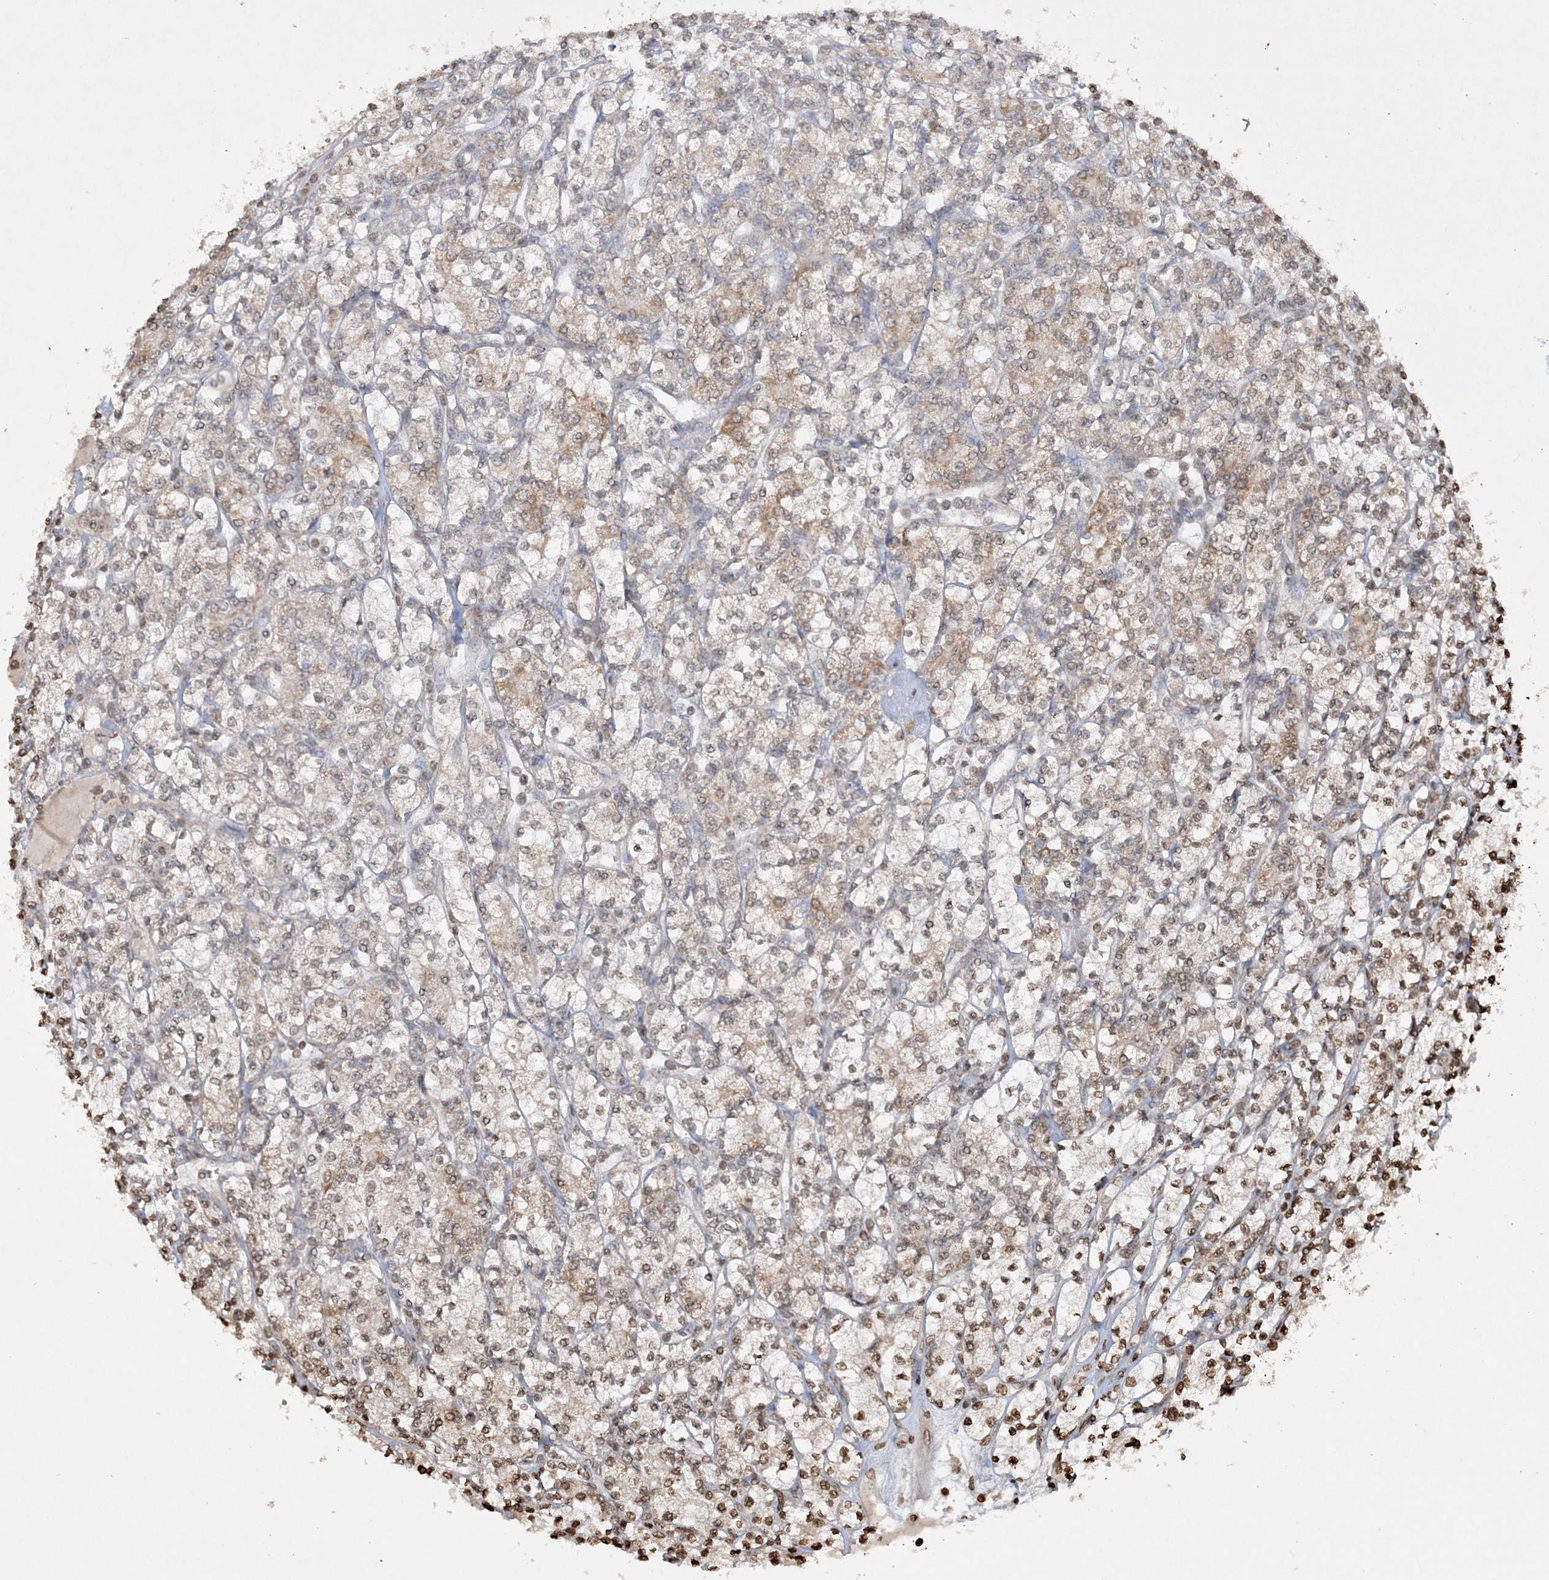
{"staining": {"intensity": "moderate", "quantity": "<25%", "location": "cytoplasmic/membranous,nuclear"}, "tissue": "renal cancer", "cell_type": "Tumor cells", "image_type": "cancer", "snomed": [{"axis": "morphology", "description": "Adenocarcinoma, NOS"}, {"axis": "topography", "description": "Kidney"}], "caption": "An immunohistochemistry (IHC) image of tumor tissue is shown. Protein staining in brown shows moderate cytoplasmic/membranous and nuclear positivity in adenocarcinoma (renal) within tumor cells. (Brightfield microscopy of DAB IHC at high magnification).", "gene": "TTC7A", "patient": {"sex": "male", "age": 77}}